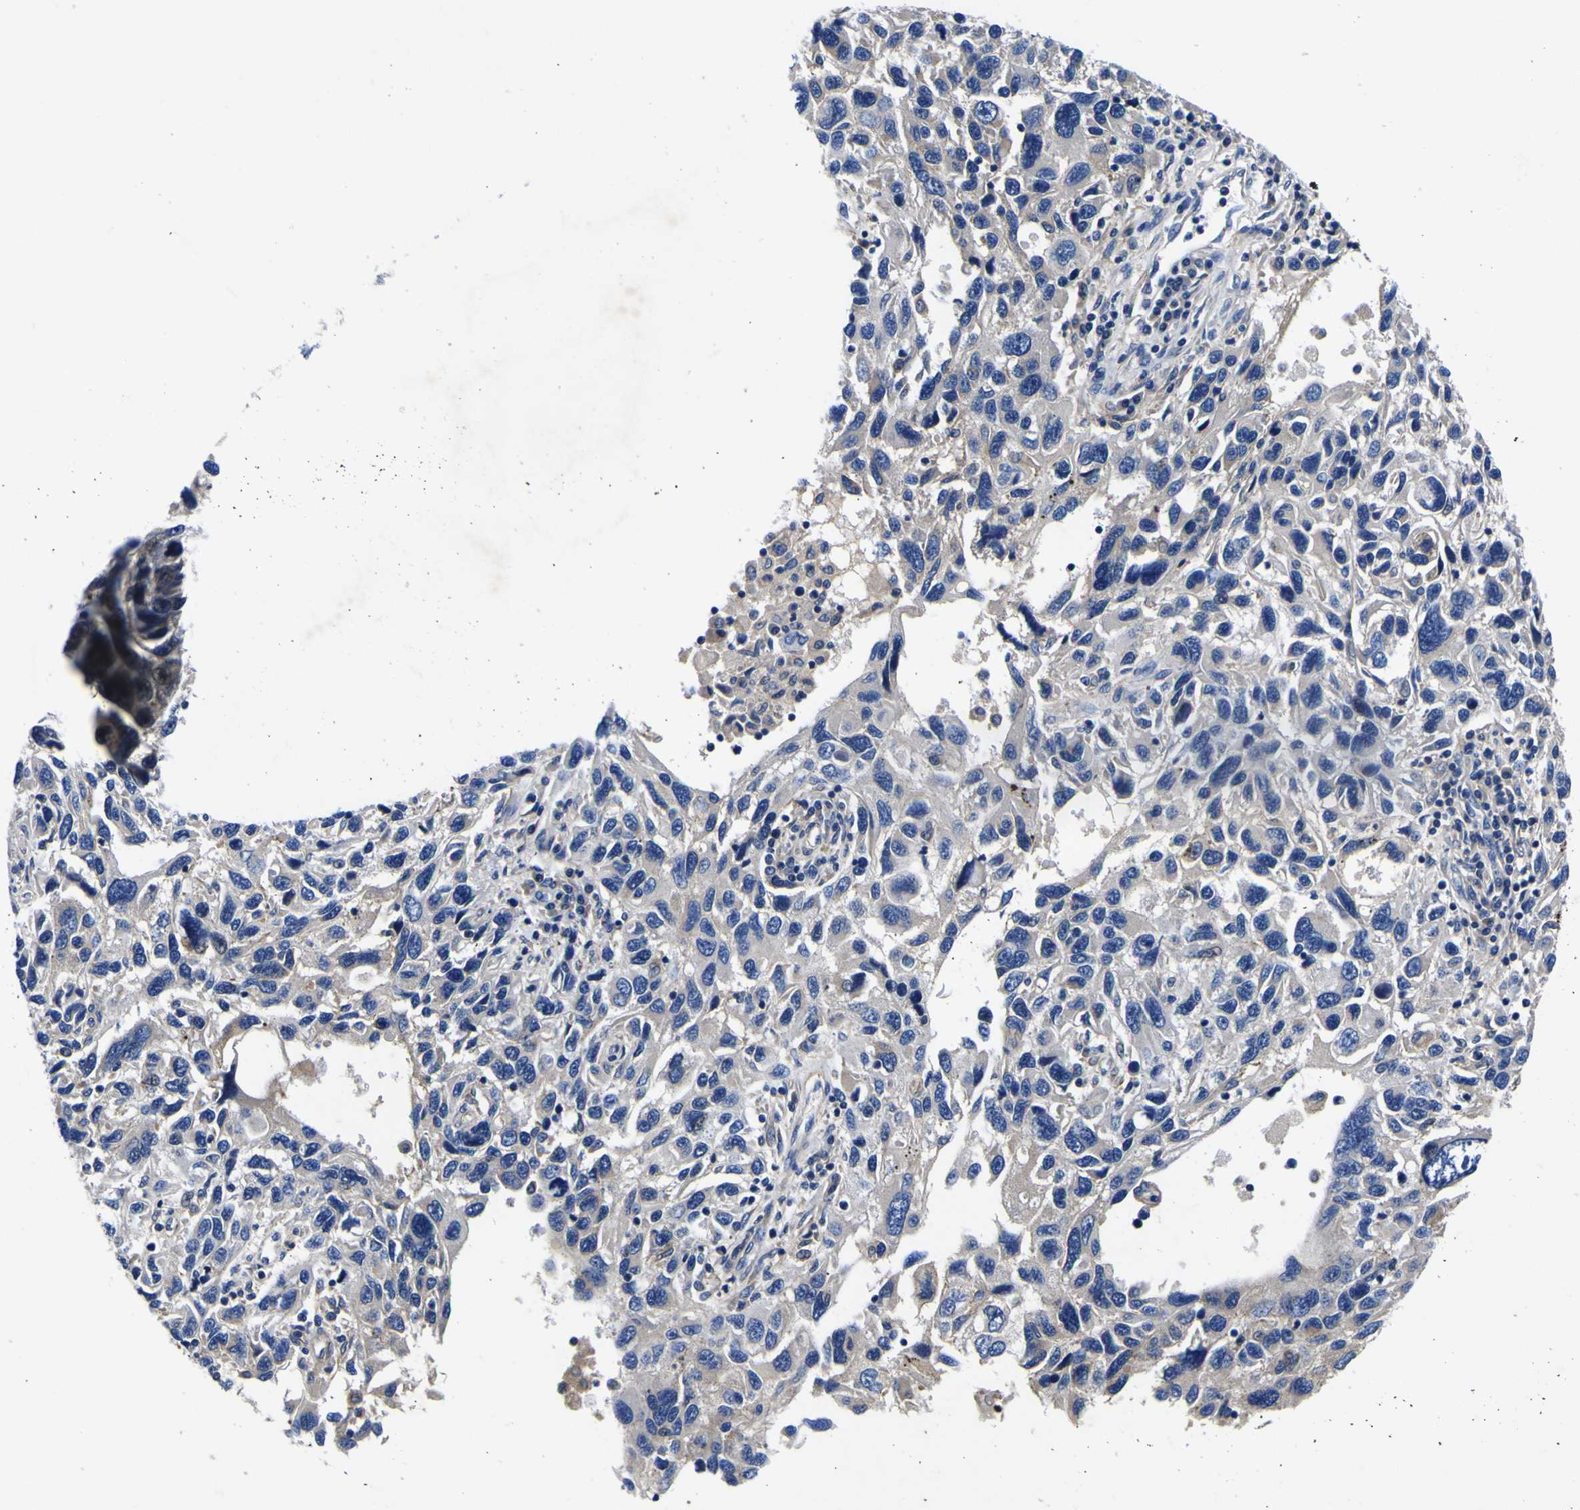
{"staining": {"intensity": "negative", "quantity": "none", "location": "none"}, "tissue": "melanoma", "cell_type": "Tumor cells", "image_type": "cancer", "snomed": [{"axis": "morphology", "description": "Malignant melanoma, NOS"}, {"axis": "topography", "description": "Skin"}], "caption": "A high-resolution photomicrograph shows immunohistochemistry (IHC) staining of melanoma, which reveals no significant expression in tumor cells.", "gene": "VASN", "patient": {"sex": "male", "age": 53}}